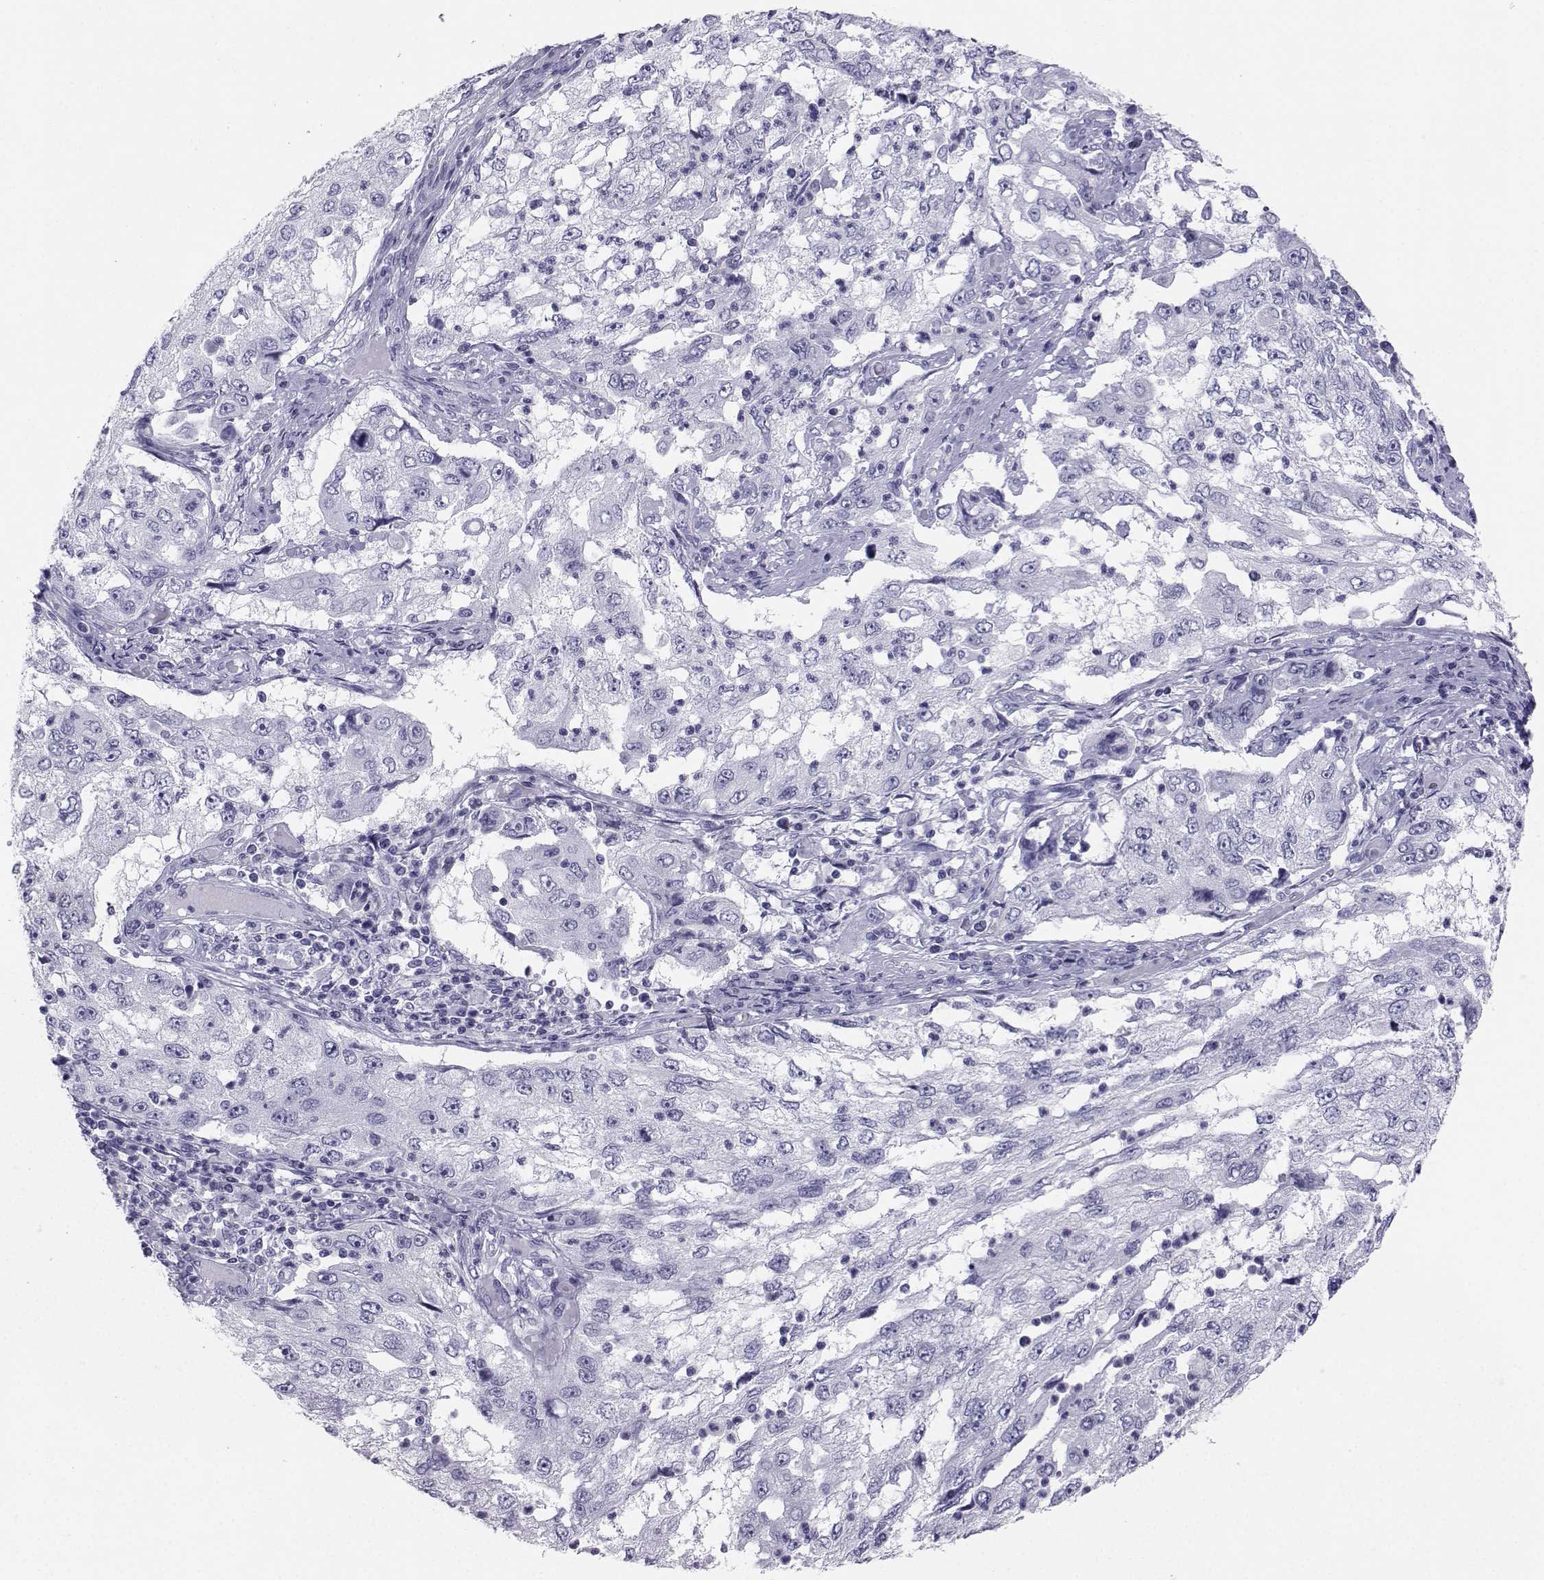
{"staining": {"intensity": "negative", "quantity": "none", "location": "none"}, "tissue": "cervical cancer", "cell_type": "Tumor cells", "image_type": "cancer", "snomed": [{"axis": "morphology", "description": "Squamous cell carcinoma, NOS"}, {"axis": "topography", "description": "Cervix"}], "caption": "Tumor cells are negative for brown protein staining in squamous cell carcinoma (cervical).", "gene": "SST", "patient": {"sex": "female", "age": 36}}